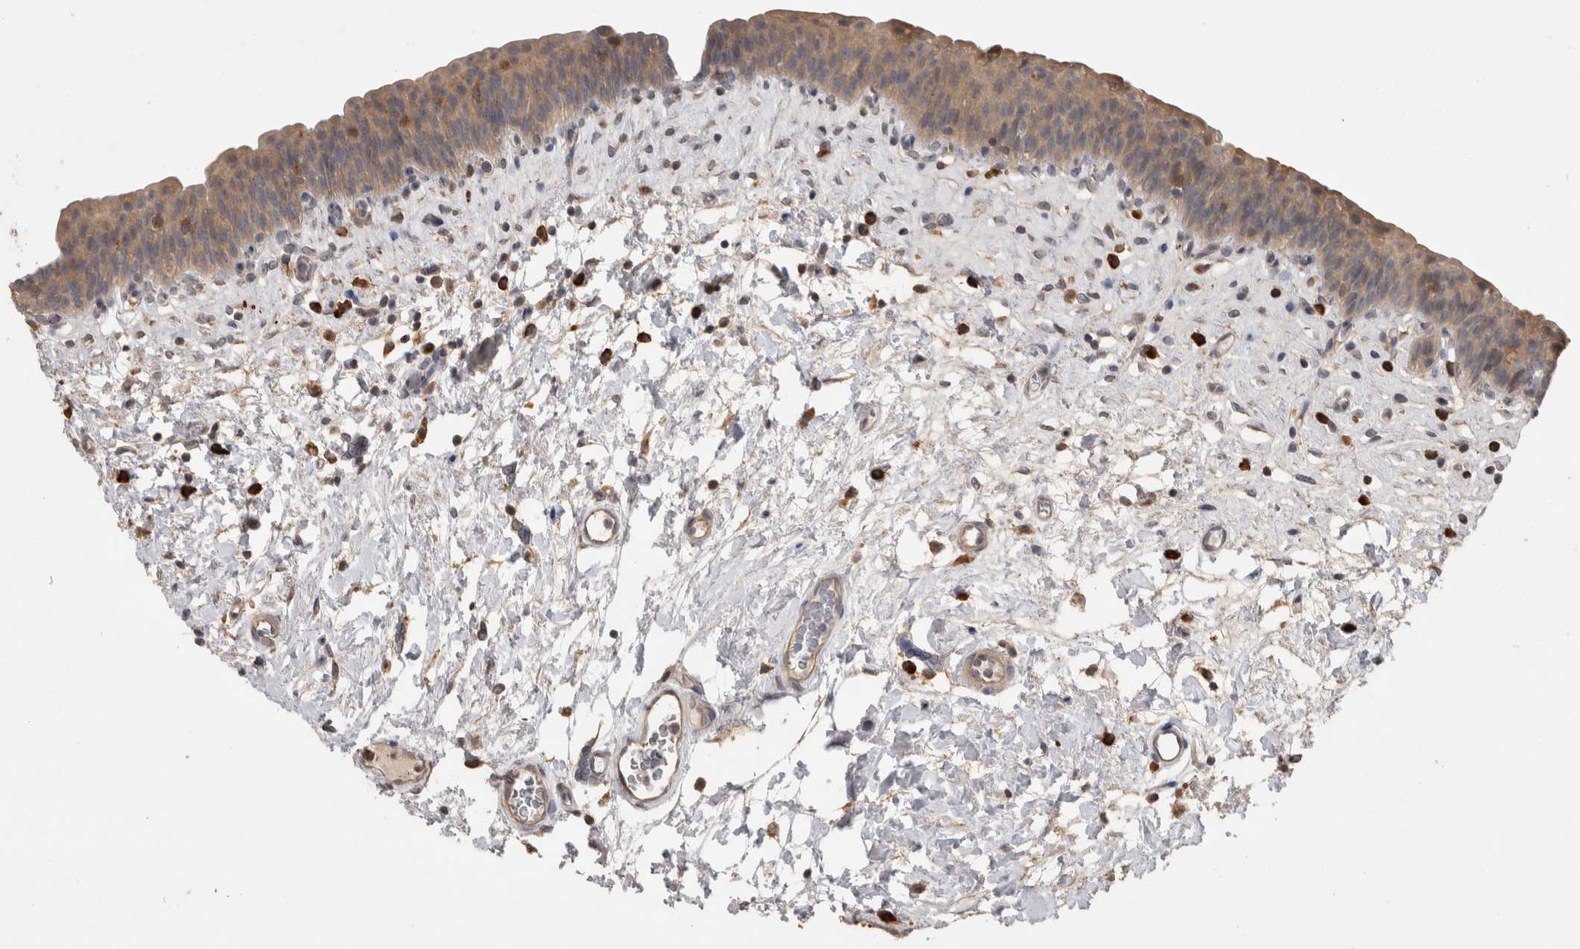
{"staining": {"intensity": "moderate", "quantity": "25%-75%", "location": "cytoplasmic/membranous"}, "tissue": "urinary bladder", "cell_type": "Urothelial cells", "image_type": "normal", "snomed": [{"axis": "morphology", "description": "Normal tissue, NOS"}, {"axis": "topography", "description": "Urinary bladder"}], "caption": "A high-resolution histopathology image shows immunohistochemistry (IHC) staining of benign urinary bladder, which displays moderate cytoplasmic/membranous positivity in approximately 25%-75% of urothelial cells.", "gene": "TBCE", "patient": {"sex": "male", "age": 83}}